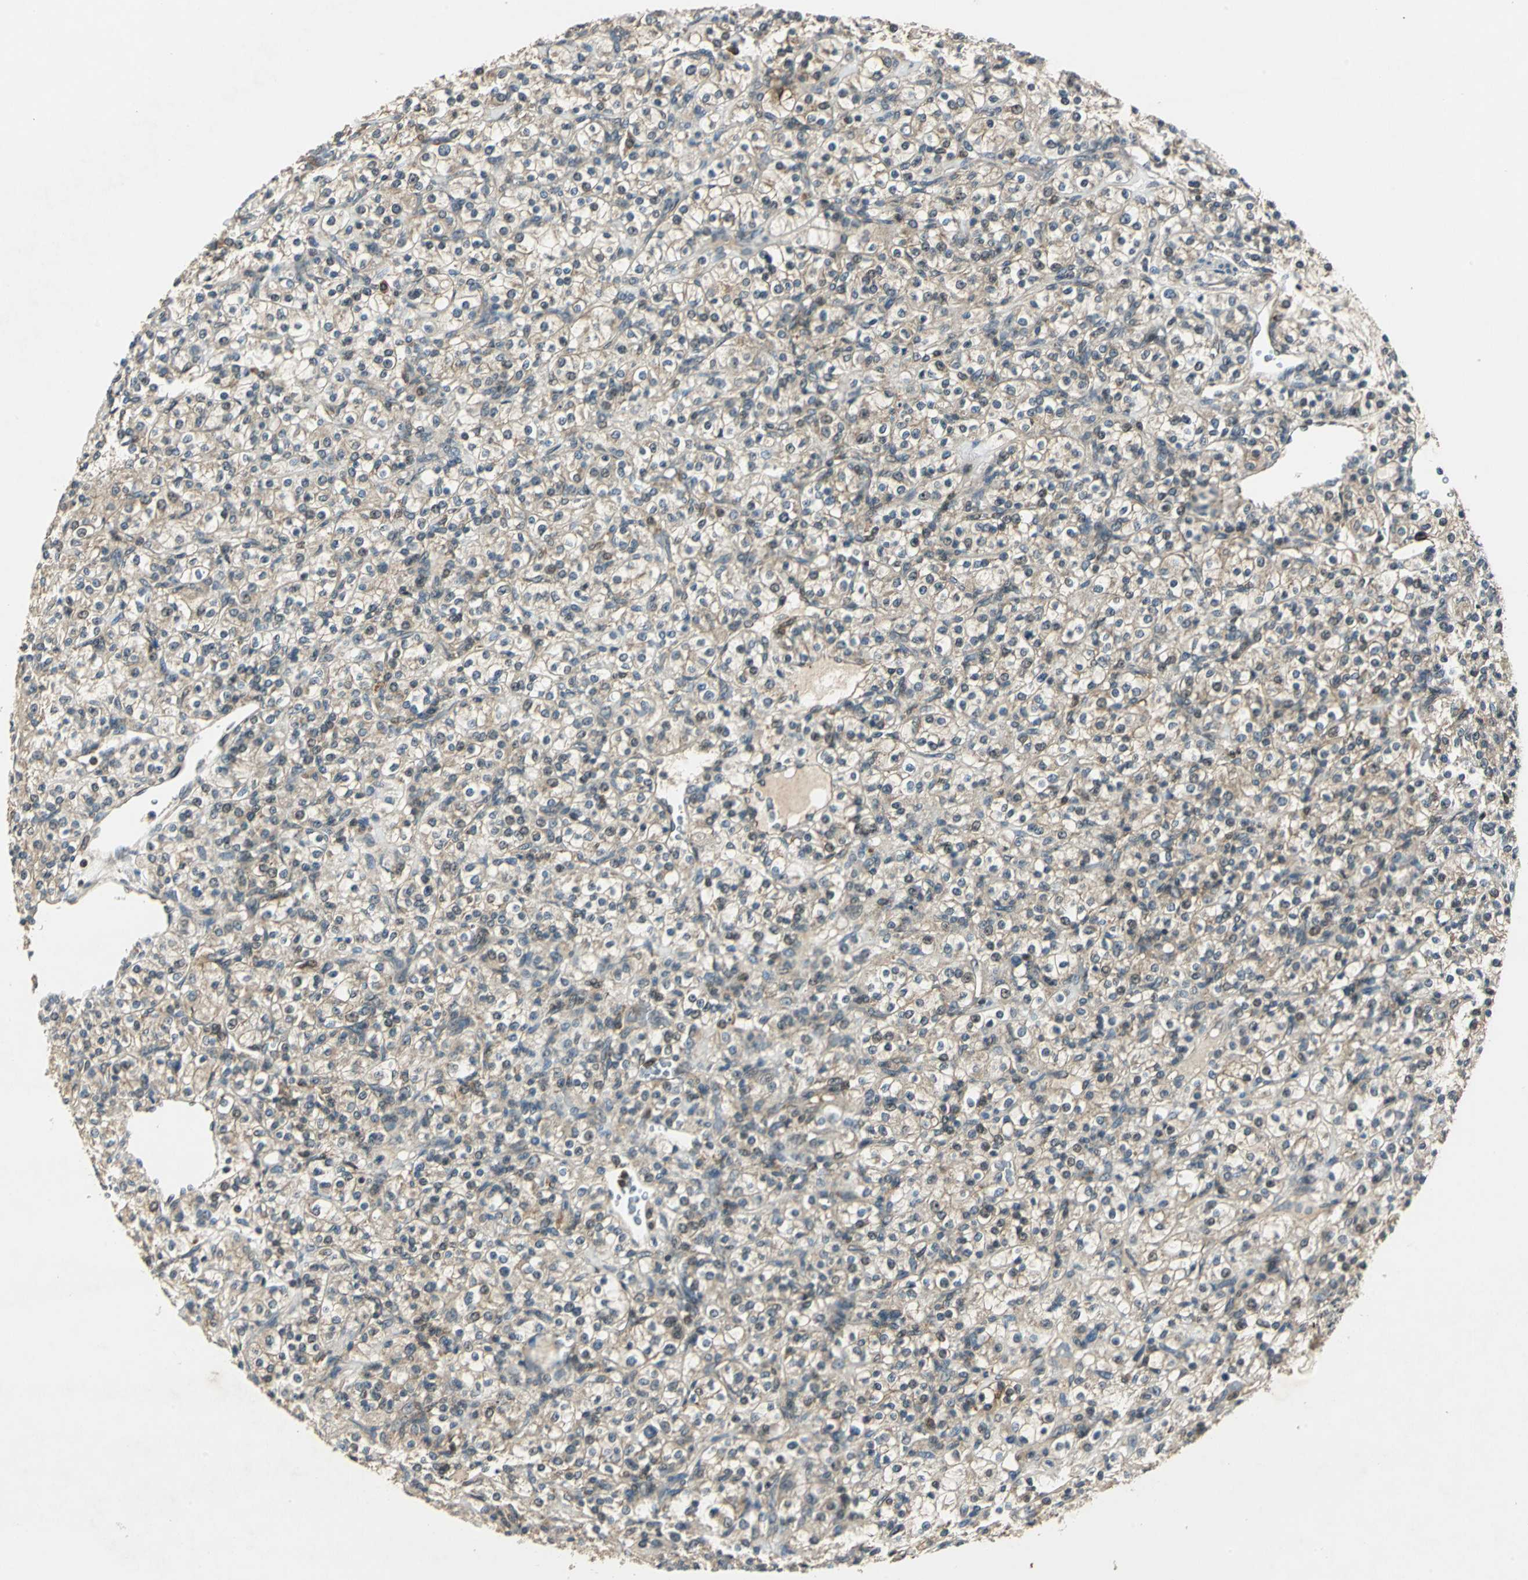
{"staining": {"intensity": "weak", "quantity": "25%-75%", "location": "cytoplasmic/membranous,nuclear"}, "tissue": "renal cancer", "cell_type": "Tumor cells", "image_type": "cancer", "snomed": [{"axis": "morphology", "description": "Adenocarcinoma, NOS"}, {"axis": "topography", "description": "Kidney"}], "caption": "The image reveals staining of adenocarcinoma (renal), revealing weak cytoplasmic/membranous and nuclear protein expression (brown color) within tumor cells.", "gene": "AHSA1", "patient": {"sex": "male", "age": 77}}